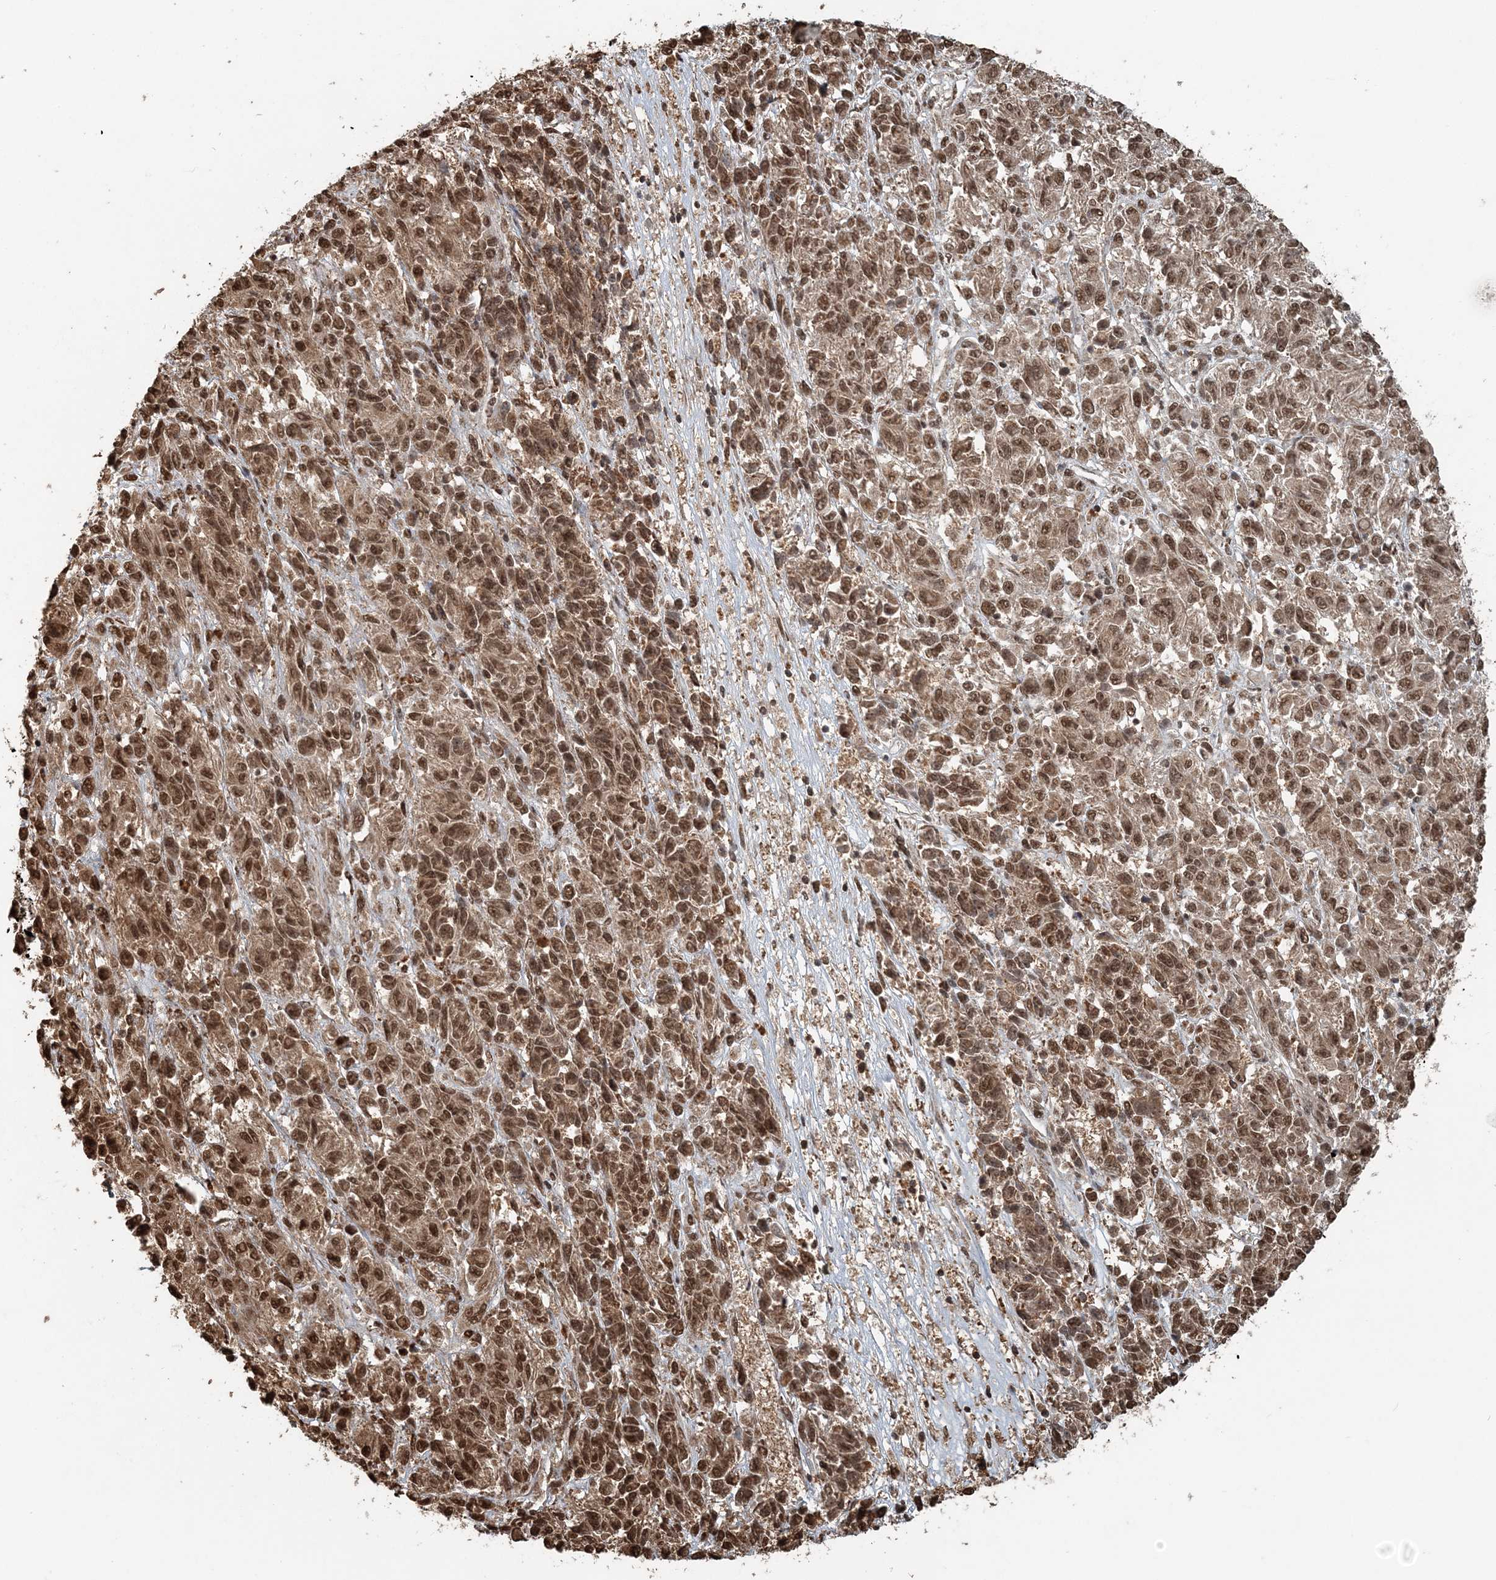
{"staining": {"intensity": "moderate", "quantity": ">75%", "location": "cytoplasmic/membranous,nuclear"}, "tissue": "melanoma", "cell_type": "Tumor cells", "image_type": "cancer", "snomed": [{"axis": "morphology", "description": "Malignant melanoma, Metastatic site"}, {"axis": "topography", "description": "Lung"}], "caption": "Immunohistochemical staining of human malignant melanoma (metastatic site) reveals moderate cytoplasmic/membranous and nuclear protein positivity in about >75% of tumor cells.", "gene": "ARHGAP35", "patient": {"sex": "male", "age": 64}}